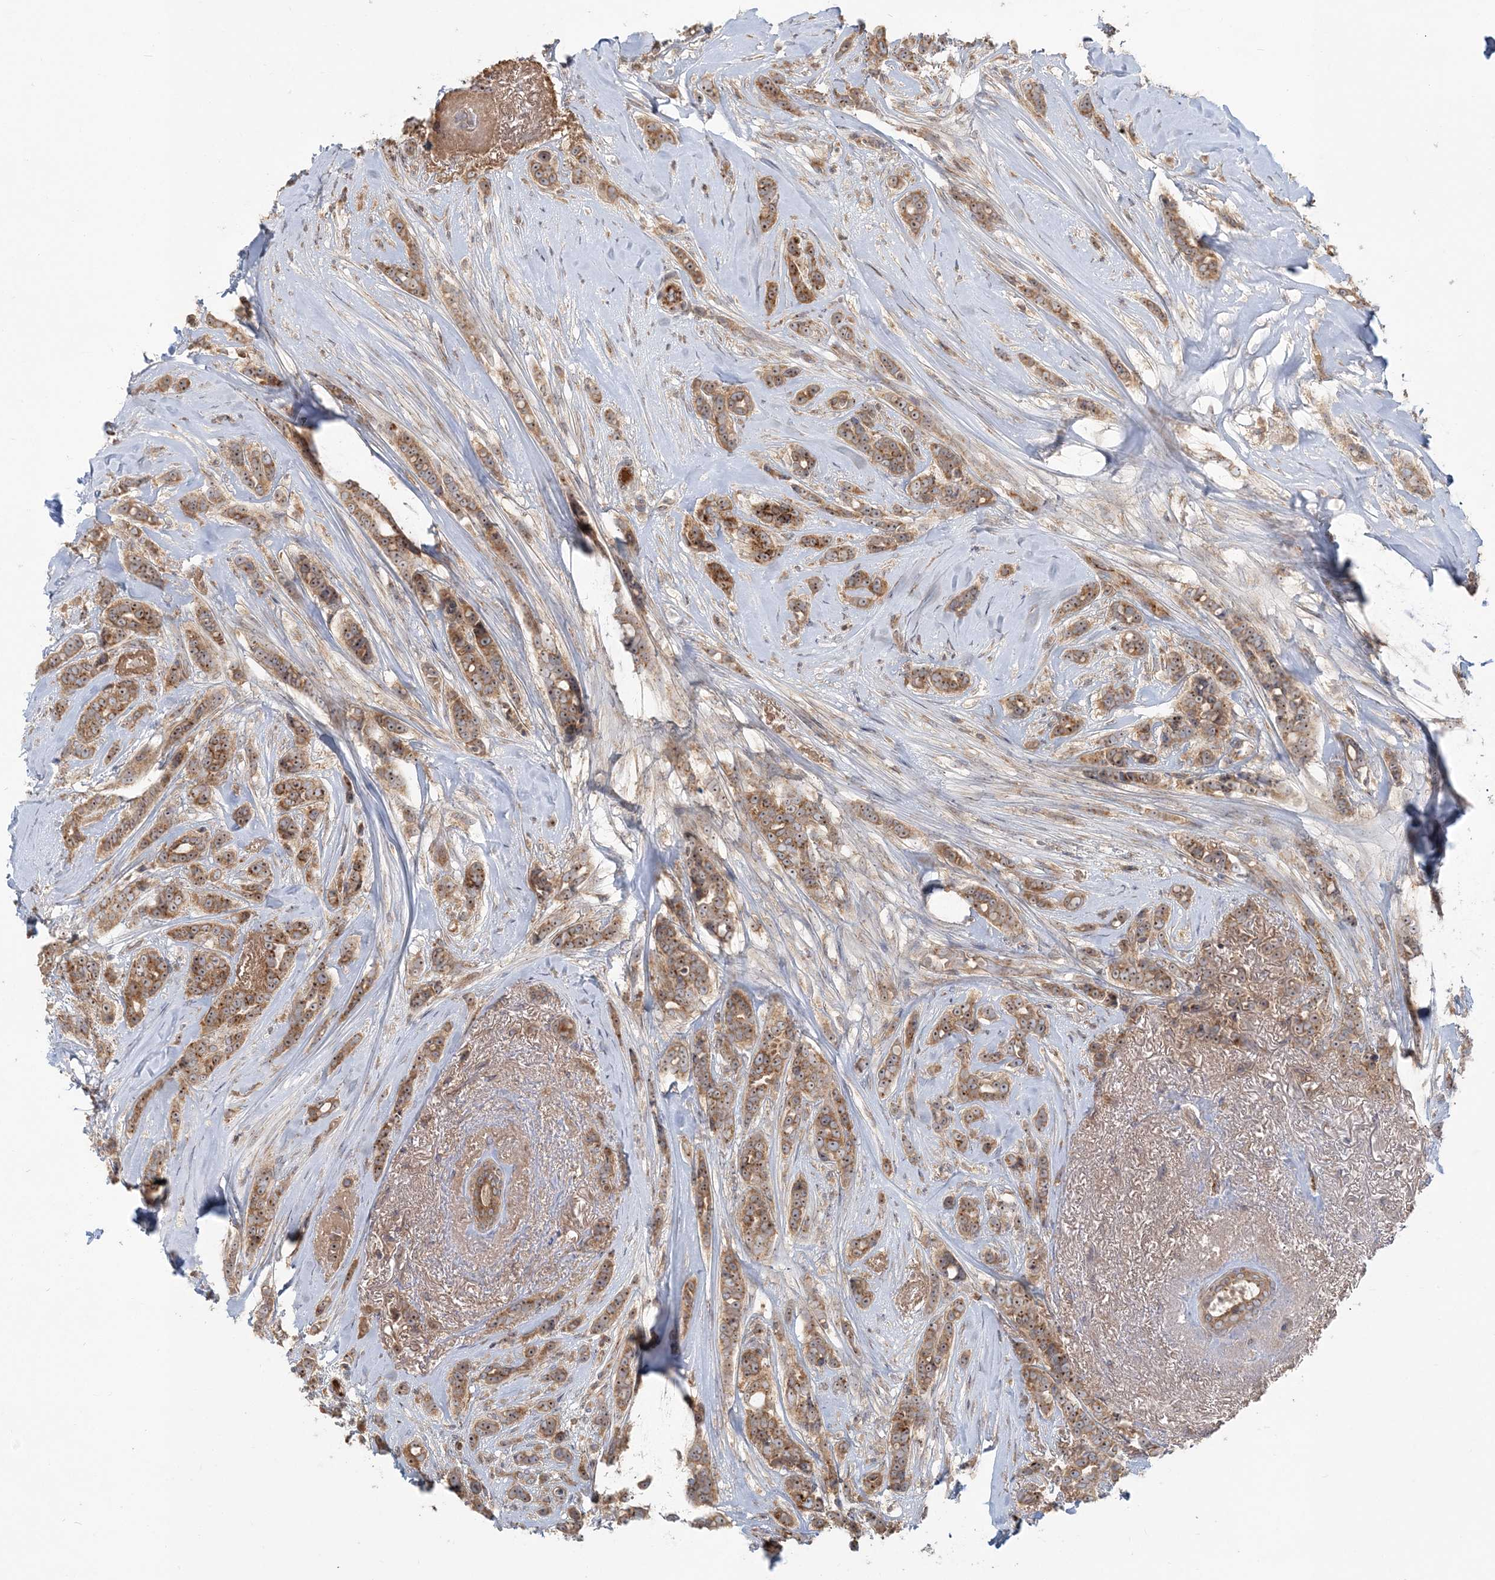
{"staining": {"intensity": "moderate", "quantity": ">75%", "location": "cytoplasmic/membranous,nuclear"}, "tissue": "breast cancer", "cell_type": "Tumor cells", "image_type": "cancer", "snomed": [{"axis": "morphology", "description": "Lobular carcinoma"}, {"axis": "topography", "description": "Breast"}], "caption": "Breast cancer (lobular carcinoma) was stained to show a protein in brown. There is medium levels of moderate cytoplasmic/membranous and nuclear staining in about >75% of tumor cells.", "gene": "AP1AR", "patient": {"sex": "female", "age": 51}}